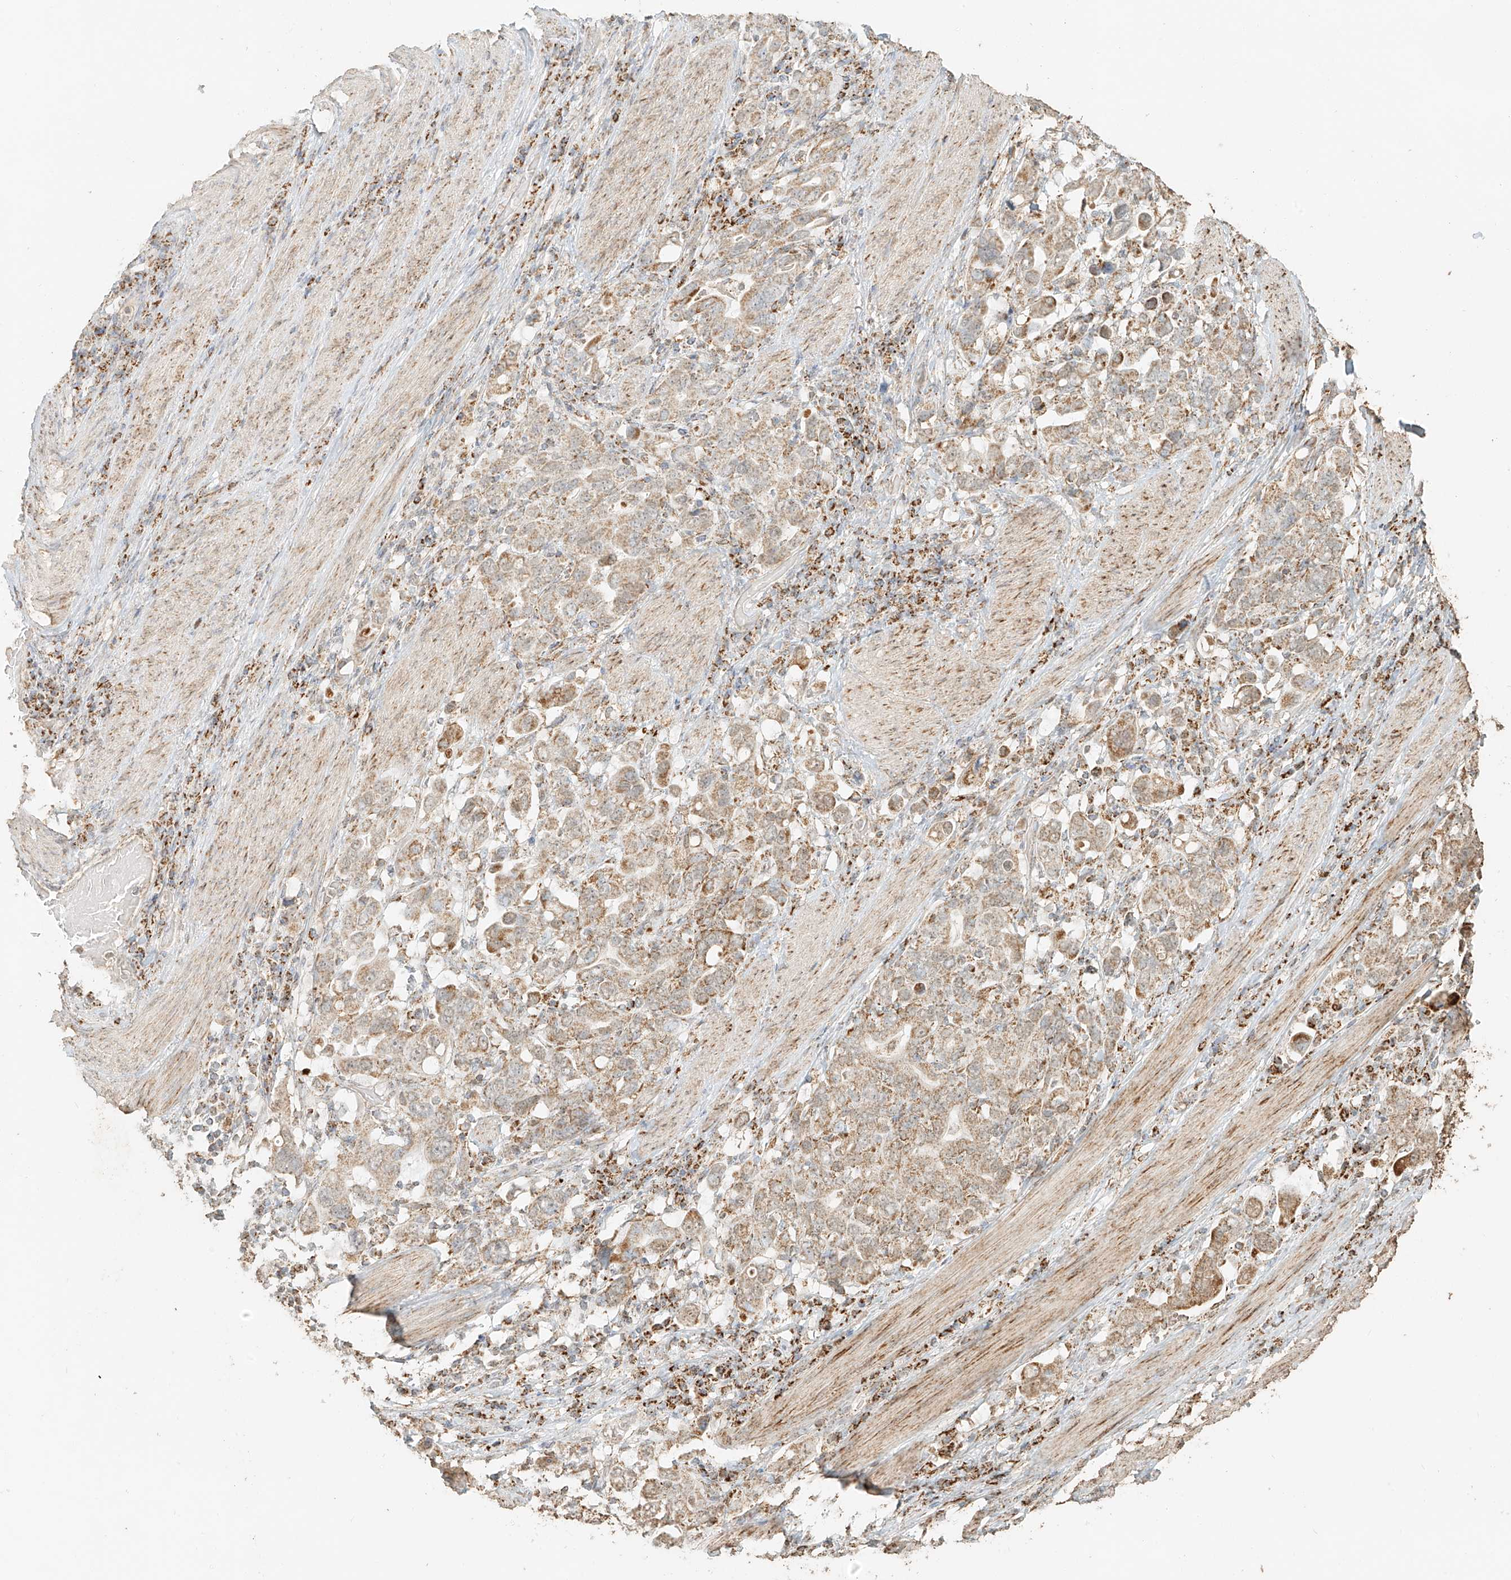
{"staining": {"intensity": "weak", "quantity": ">75%", "location": "cytoplasmic/membranous"}, "tissue": "stomach cancer", "cell_type": "Tumor cells", "image_type": "cancer", "snomed": [{"axis": "morphology", "description": "Adenocarcinoma, NOS"}, {"axis": "topography", "description": "Stomach, upper"}], "caption": "Human stomach adenocarcinoma stained with a protein marker reveals weak staining in tumor cells.", "gene": "MIPEP", "patient": {"sex": "male", "age": 62}}